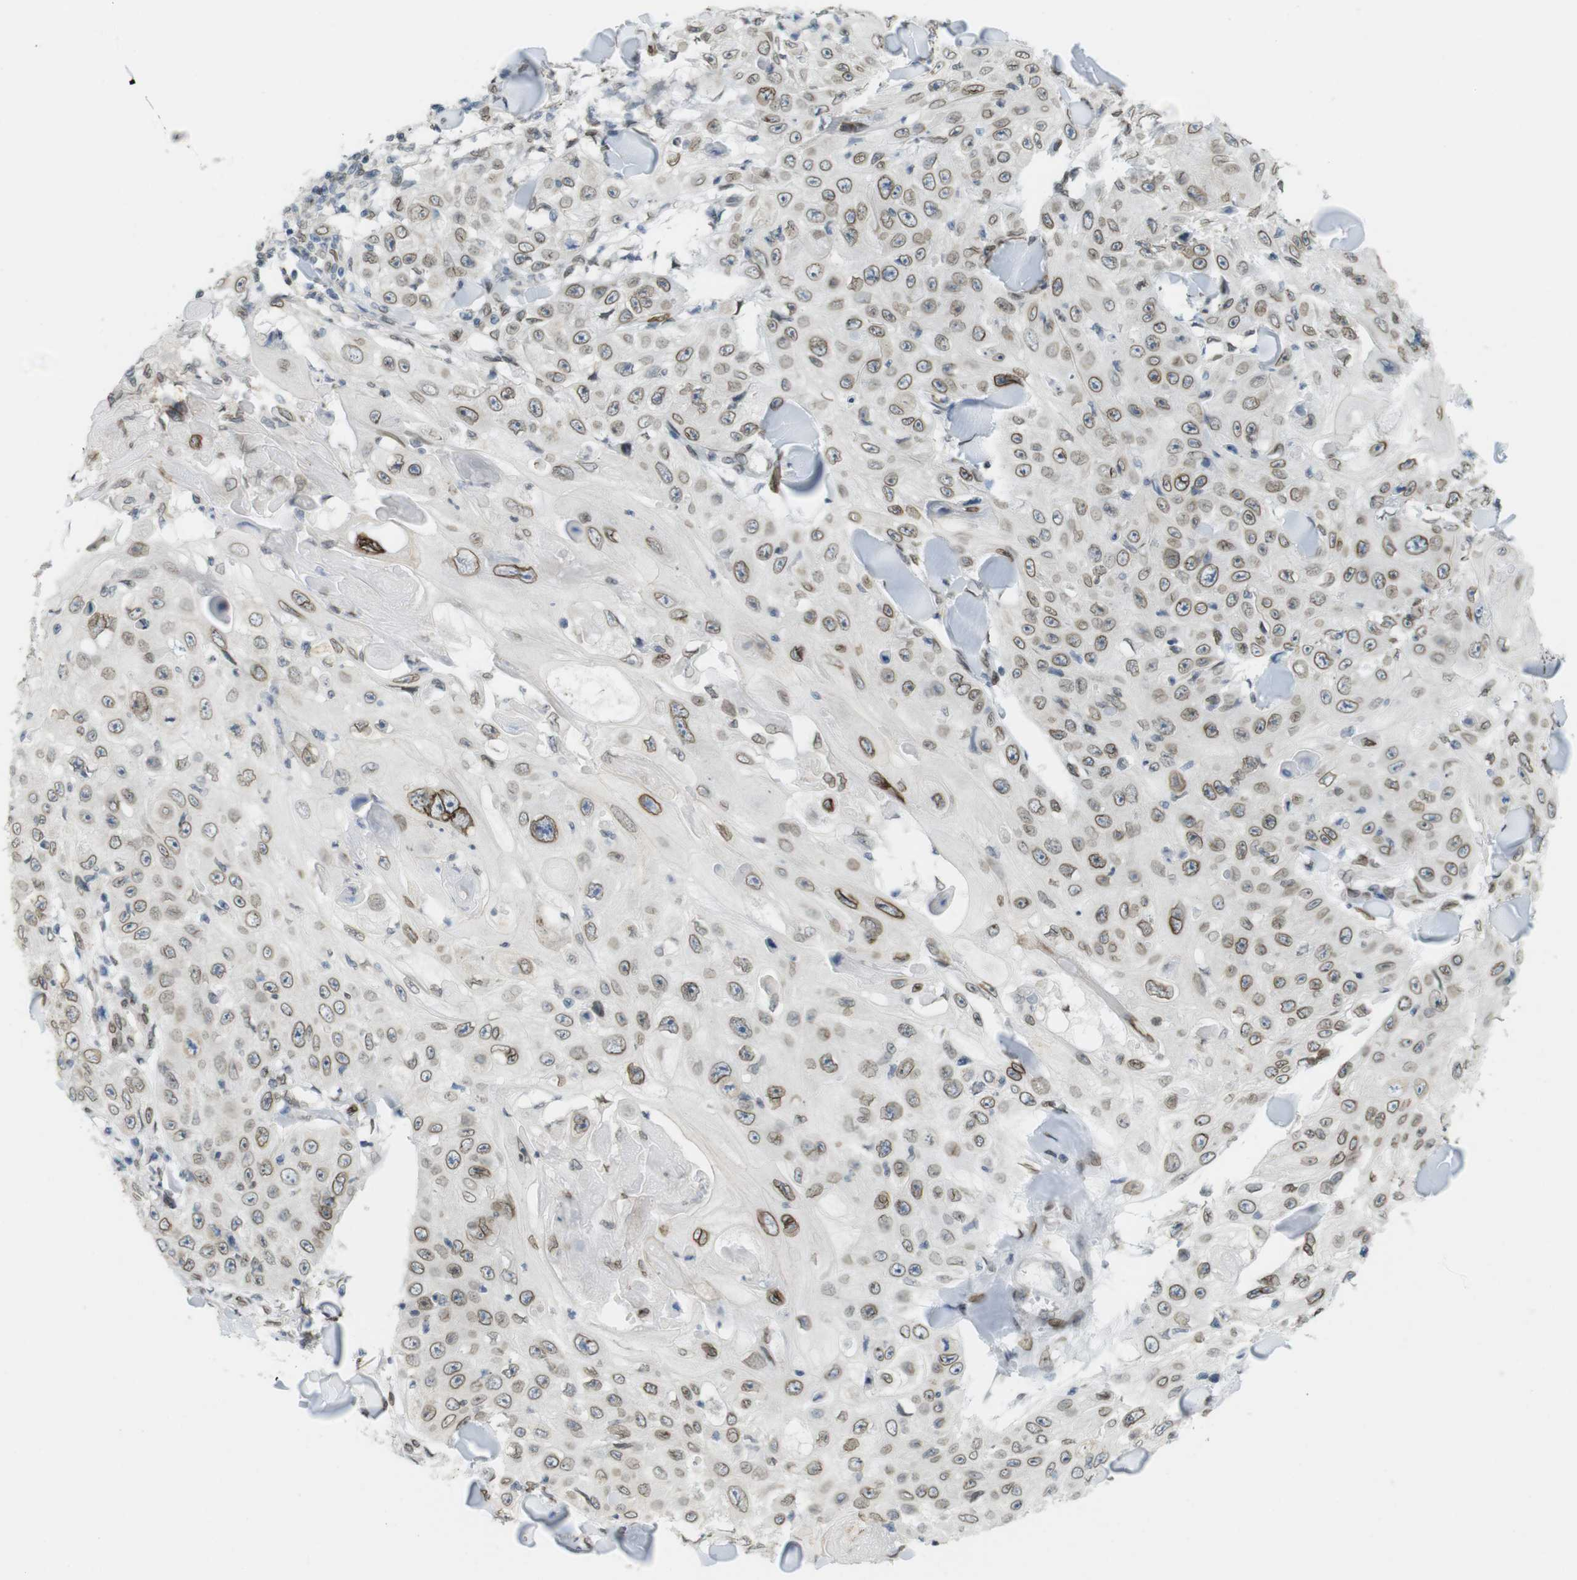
{"staining": {"intensity": "moderate", "quantity": ">75%", "location": "cytoplasmic/membranous,nuclear"}, "tissue": "skin cancer", "cell_type": "Tumor cells", "image_type": "cancer", "snomed": [{"axis": "morphology", "description": "Squamous cell carcinoma, NOS"}, {"axis": "topography", "description": "Skin"}], "caption": "Immunohistochemistry (IHC) histopathology image of neoplastic tissue: human skin cancer stained using immunohistochemistry shows medium levels of moderate protein expression localized specifically in the cytoplasmic/membranous and nuclear of tumor cells, appearing as a cytoplasmic/membranous and nuclear brown color.", "gene": "ARL6IP6", "patient": {"sex": "male", "age": 86}}